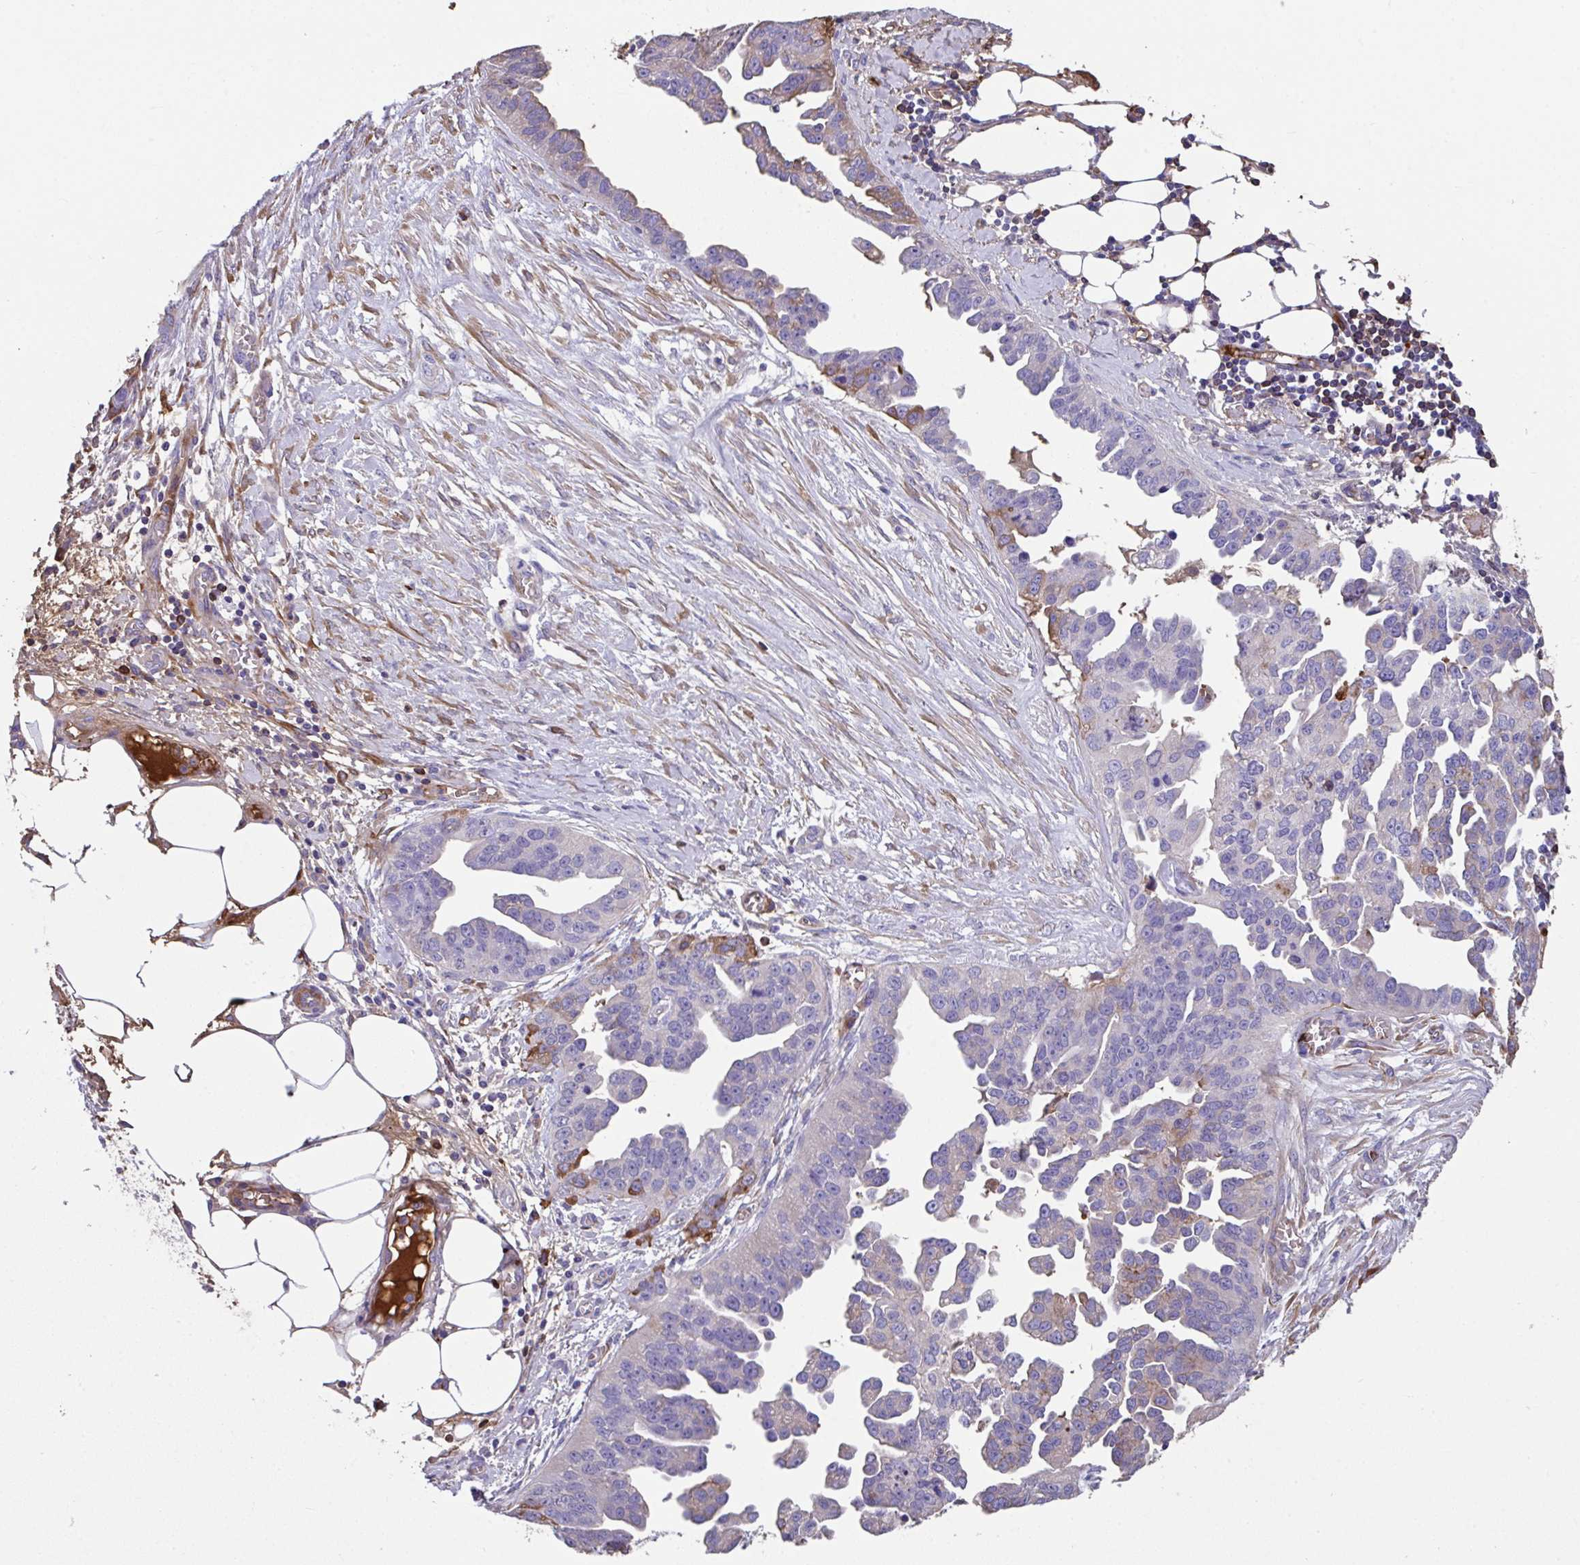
{"staining": {"intensity": "moderate", "quantity": "<25%", "location": "cytoplasmic/membranous"}, "tissue": "ovarian cancer", "cell_type": "Tumor cells", "image_type": "cancer", "snomed": [{"axis": "morphology", "description": "Cystadenocarcinoma, serous, NOS"}, {"axis": "topography", "description": "Ovary"}], "caption": "Protein expression analysis of human ovarian cancer (serous cystadenocarcinoma) reveals moderate cytoplasmic/membranous positivity in approximately <25% of tumor cells. The staining was performed using DAB to visualize the protein expression in brown, while the nuclei were stained in blue with hematoxylin (Magnification: 20x).", "gene": "ZNF813", "patient": {"sex": "female", "age": 75}}